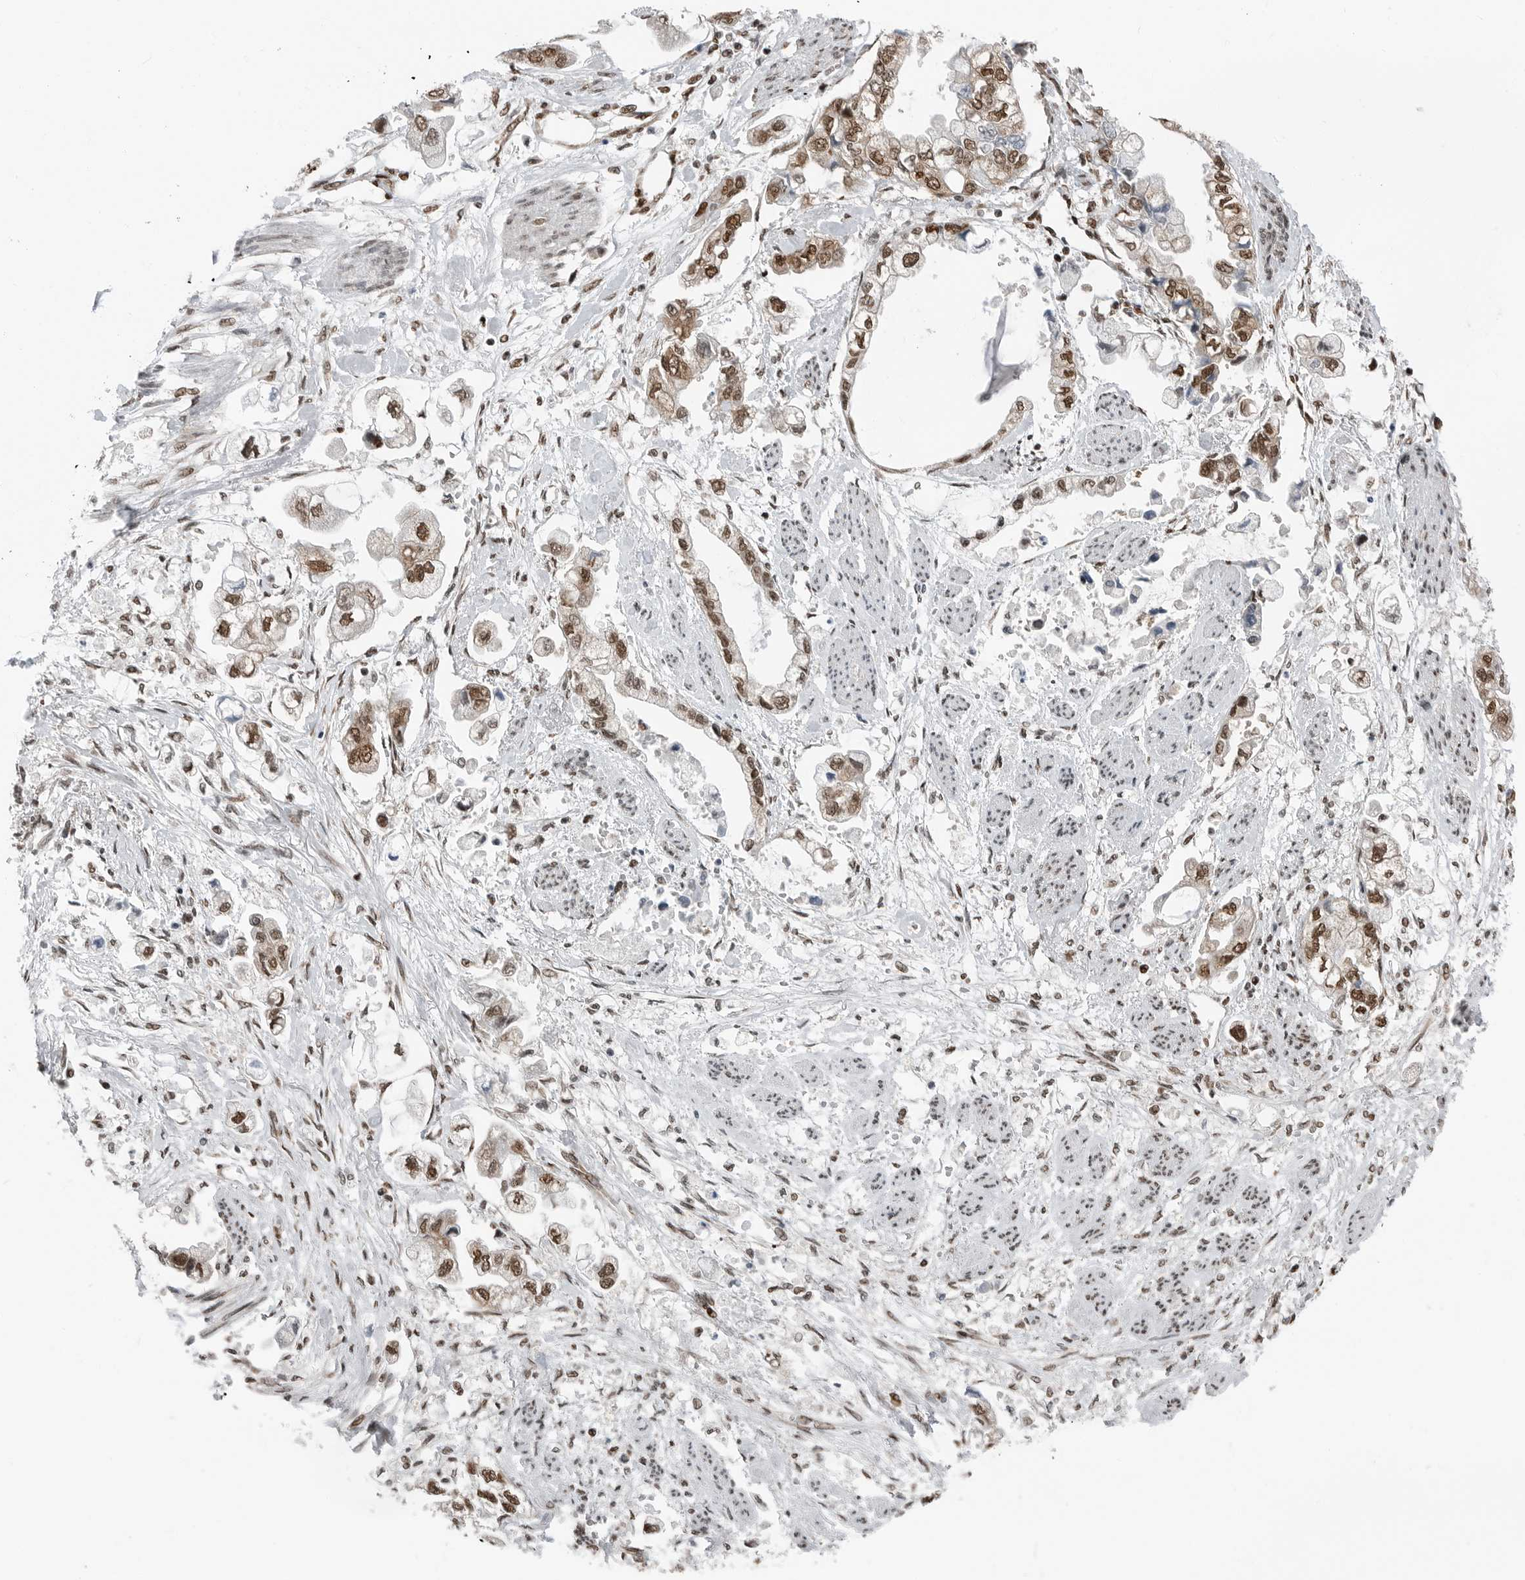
{"staining": {"intensity": "moderate", "quantity": ">75%", "location": "nuclear"}, "tissue": "stomach cancer", "cell_type": "Tumor cells", "image_type": "cancer", "snomed": [{"axis": "morphology", "description": "Adenocarcinoma, NOS"}, {"axis": "topography", "description": "Stomach"}], "caption": "Immunohistochemical staining of human adenocarcinoma (stomach) shows medium levels of moderate nuclear protein positivity in approximately >75% of tumor cells. (brown staining indicates protein expression, while blue staining denotes nuclei).", "gene": "BLZF1", "patient": {"sex": "male", "age": 62}}